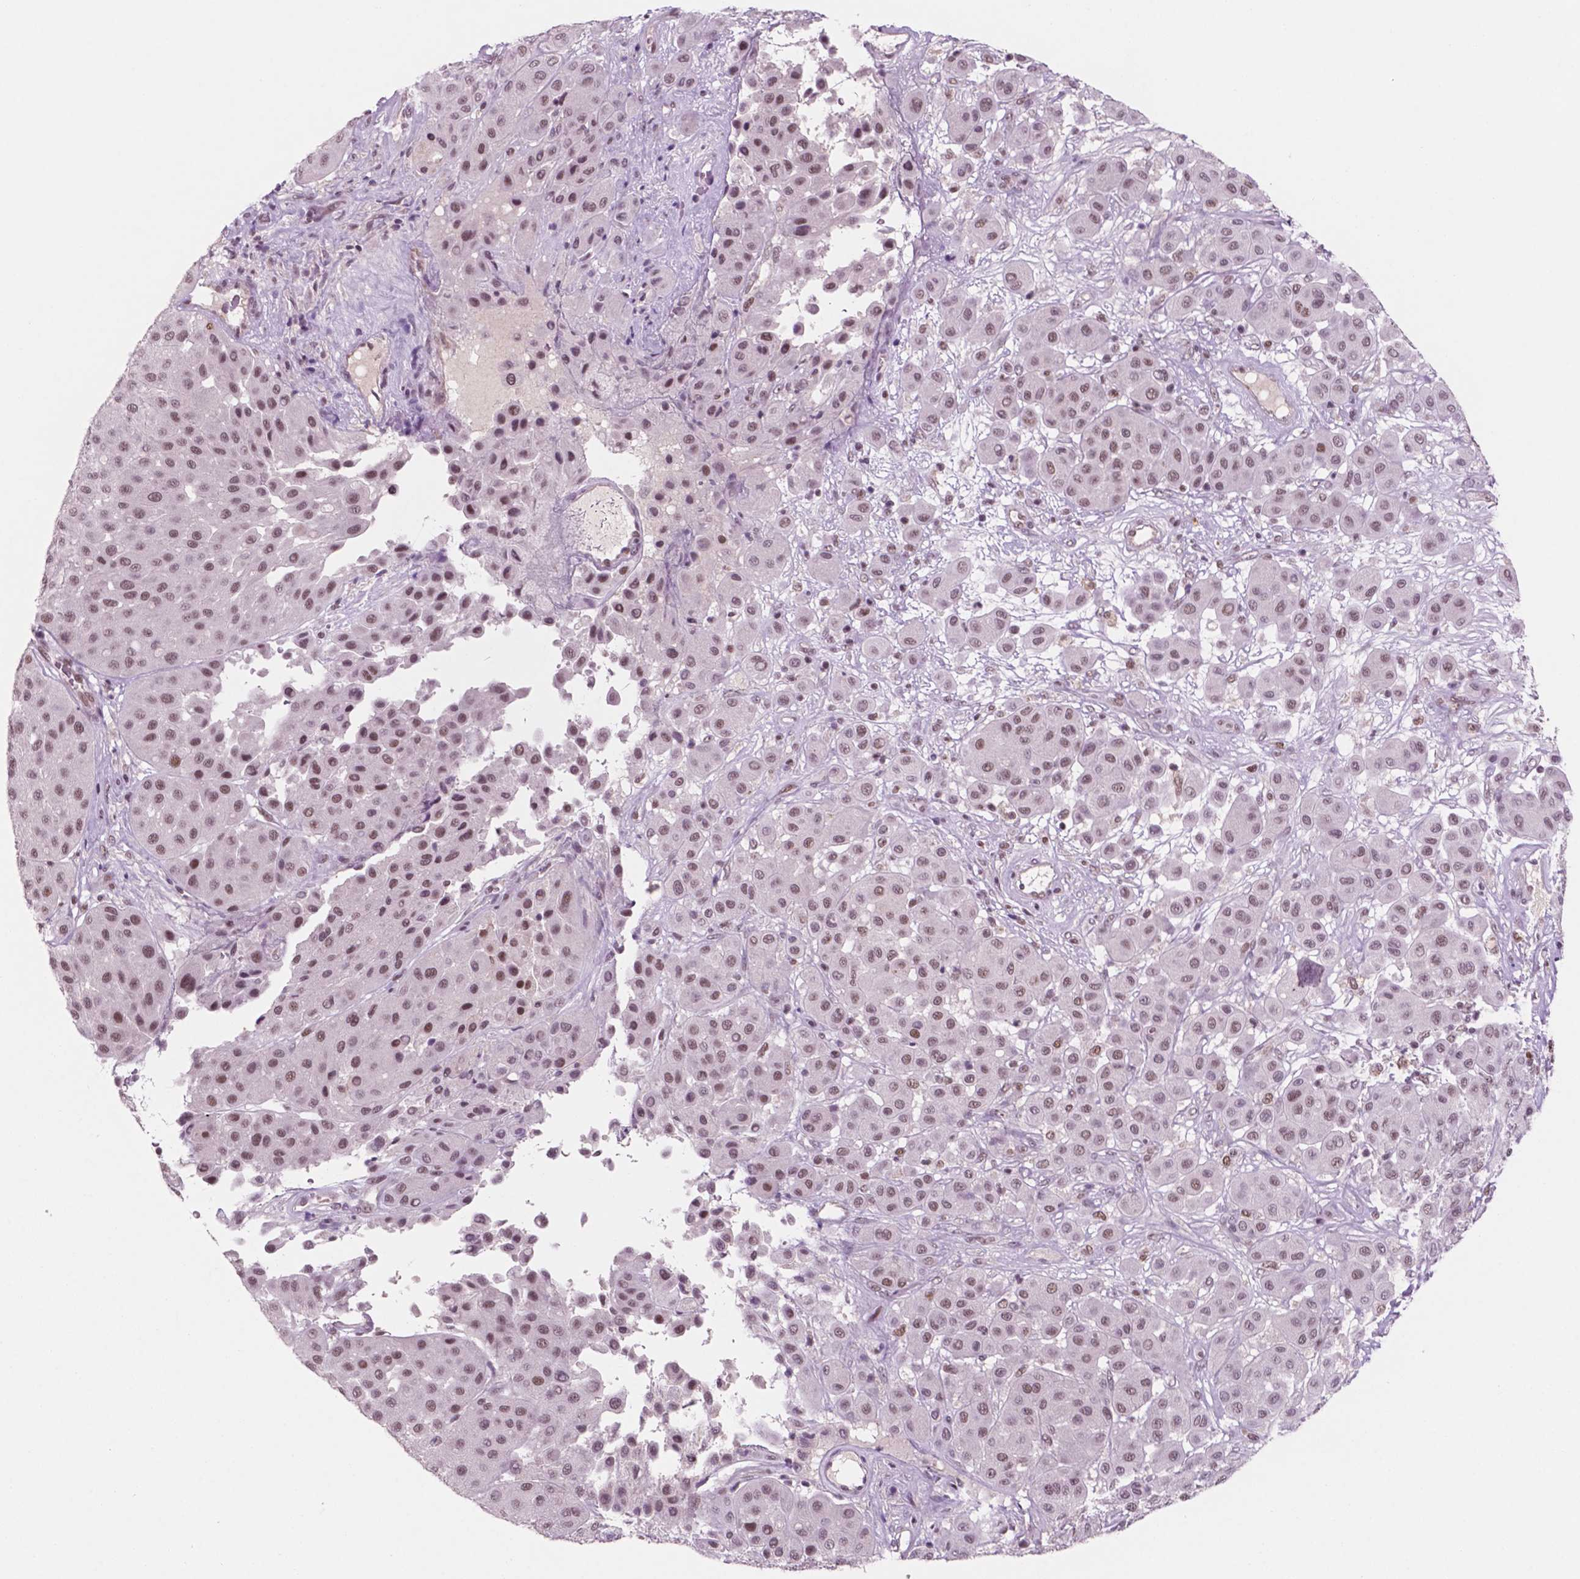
{"staining": {"intensity": "weak", "quantity": ">75%", "location": "nuclear"}, "tissue": "melanoma", "cell_type": "Tumor cells", "image_type": "cancer", "snomed": [{"axis": "morphology", "description": "Malignant melanoma, Metastatic site"}, {"axis": "topography", "description": "Smooth muscle"}], "caption": "A high-resolution image shows immunohistochemistry (IHC) staining of melanoma, which shows weak nuclear positivity in about >75% of tumor cells.", "gene": "CTR9", "patient": {"sex": "male", "age": 41}}